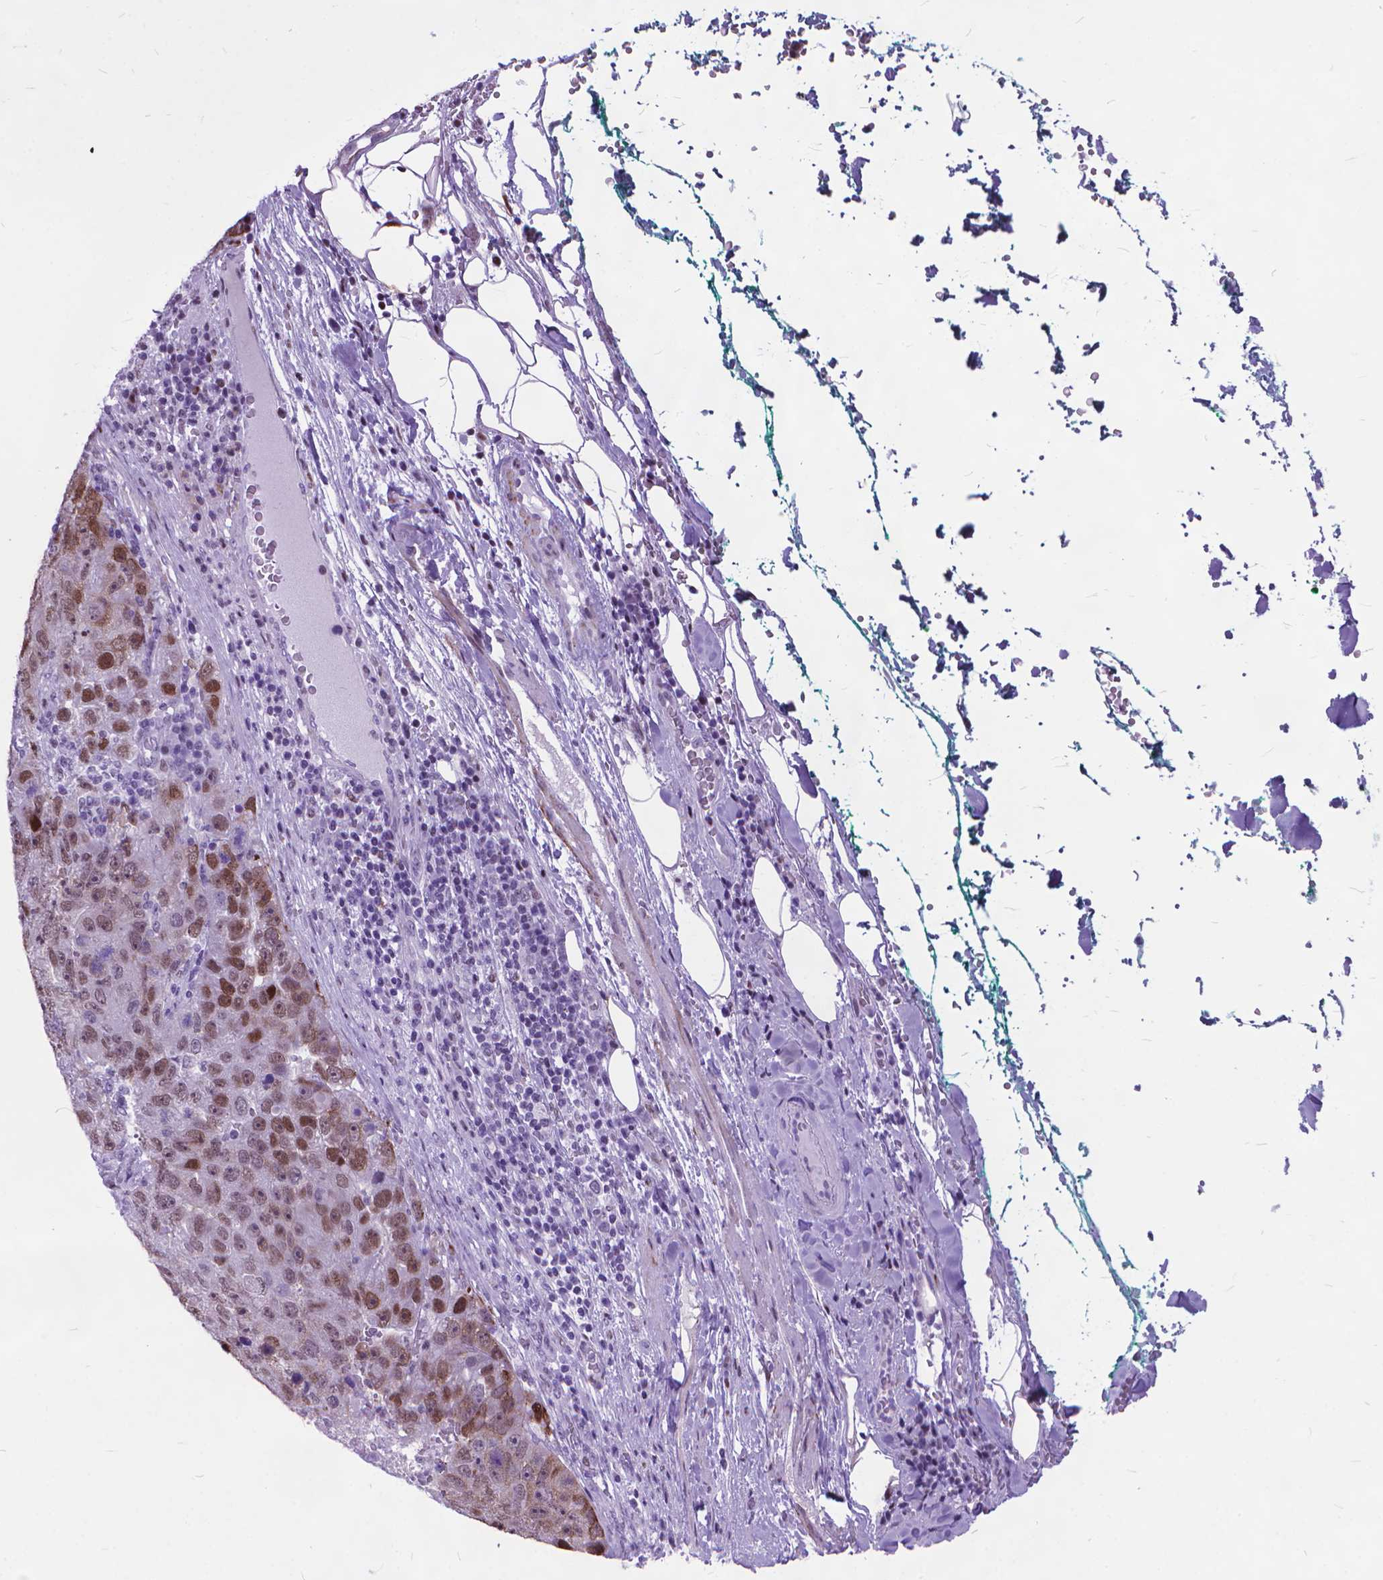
{"staining": {"intensity": "moderate", "quantity": "25%-75%", "location": "nuclear"}, "tissue": "pancreatic cancer", "cell_type": "Tumor cells", "image_type": "cancer", "snomed": [{"axis": "morphology", "description": "Adenocarcinoma, NOS"}, {"axis": "topography", "description": "Pancreas"}], "caption": "Tumor cells show moderate nuclear staining in about 25%-75% of cells in pancreatic cancer. (DAB (3,3'-diaminobenzidine) IHC with brightfield microscopy, high magnification).", "gene": "POLE4", "patient": {"sex": "female", "age": 61}}